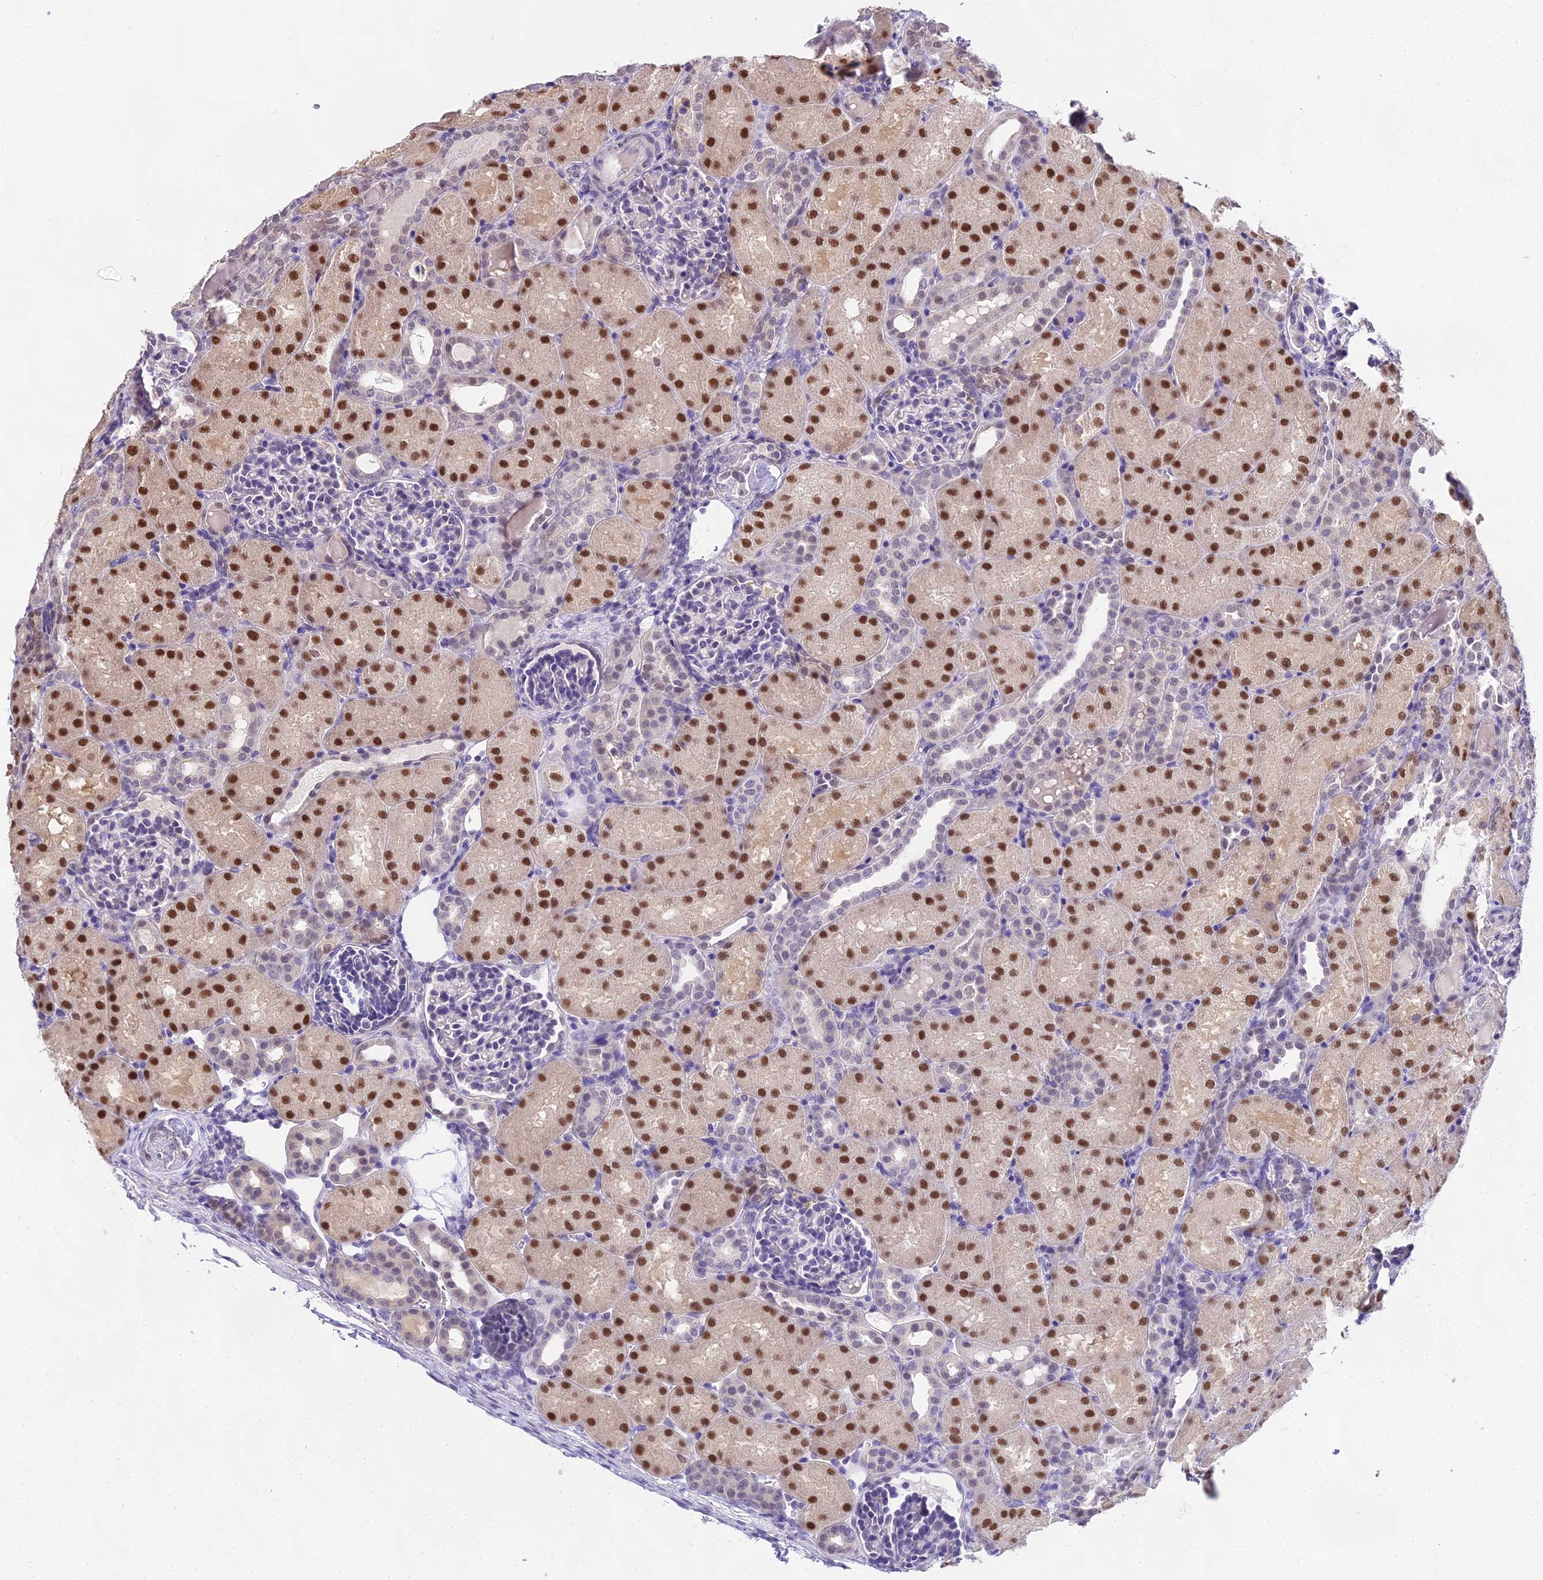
{"staining": {"intensity": "negative", "quantity": "none", "location": "none"}, "tissue": "kidney", "cell_type": "Cells in glomeruli", "image_type": "normal", "snomed": [{"axis": "morphology", "description": "Normal tissue, NOS"}, {"axis": "topography", "description": "Kidney"}], "caption": "Immunohistochemical staining of normal human kidney reveals no significant staining in cells in glomeruli.", "gene": "MAT2A", "patient": {"sex": "male", "age": 1}}